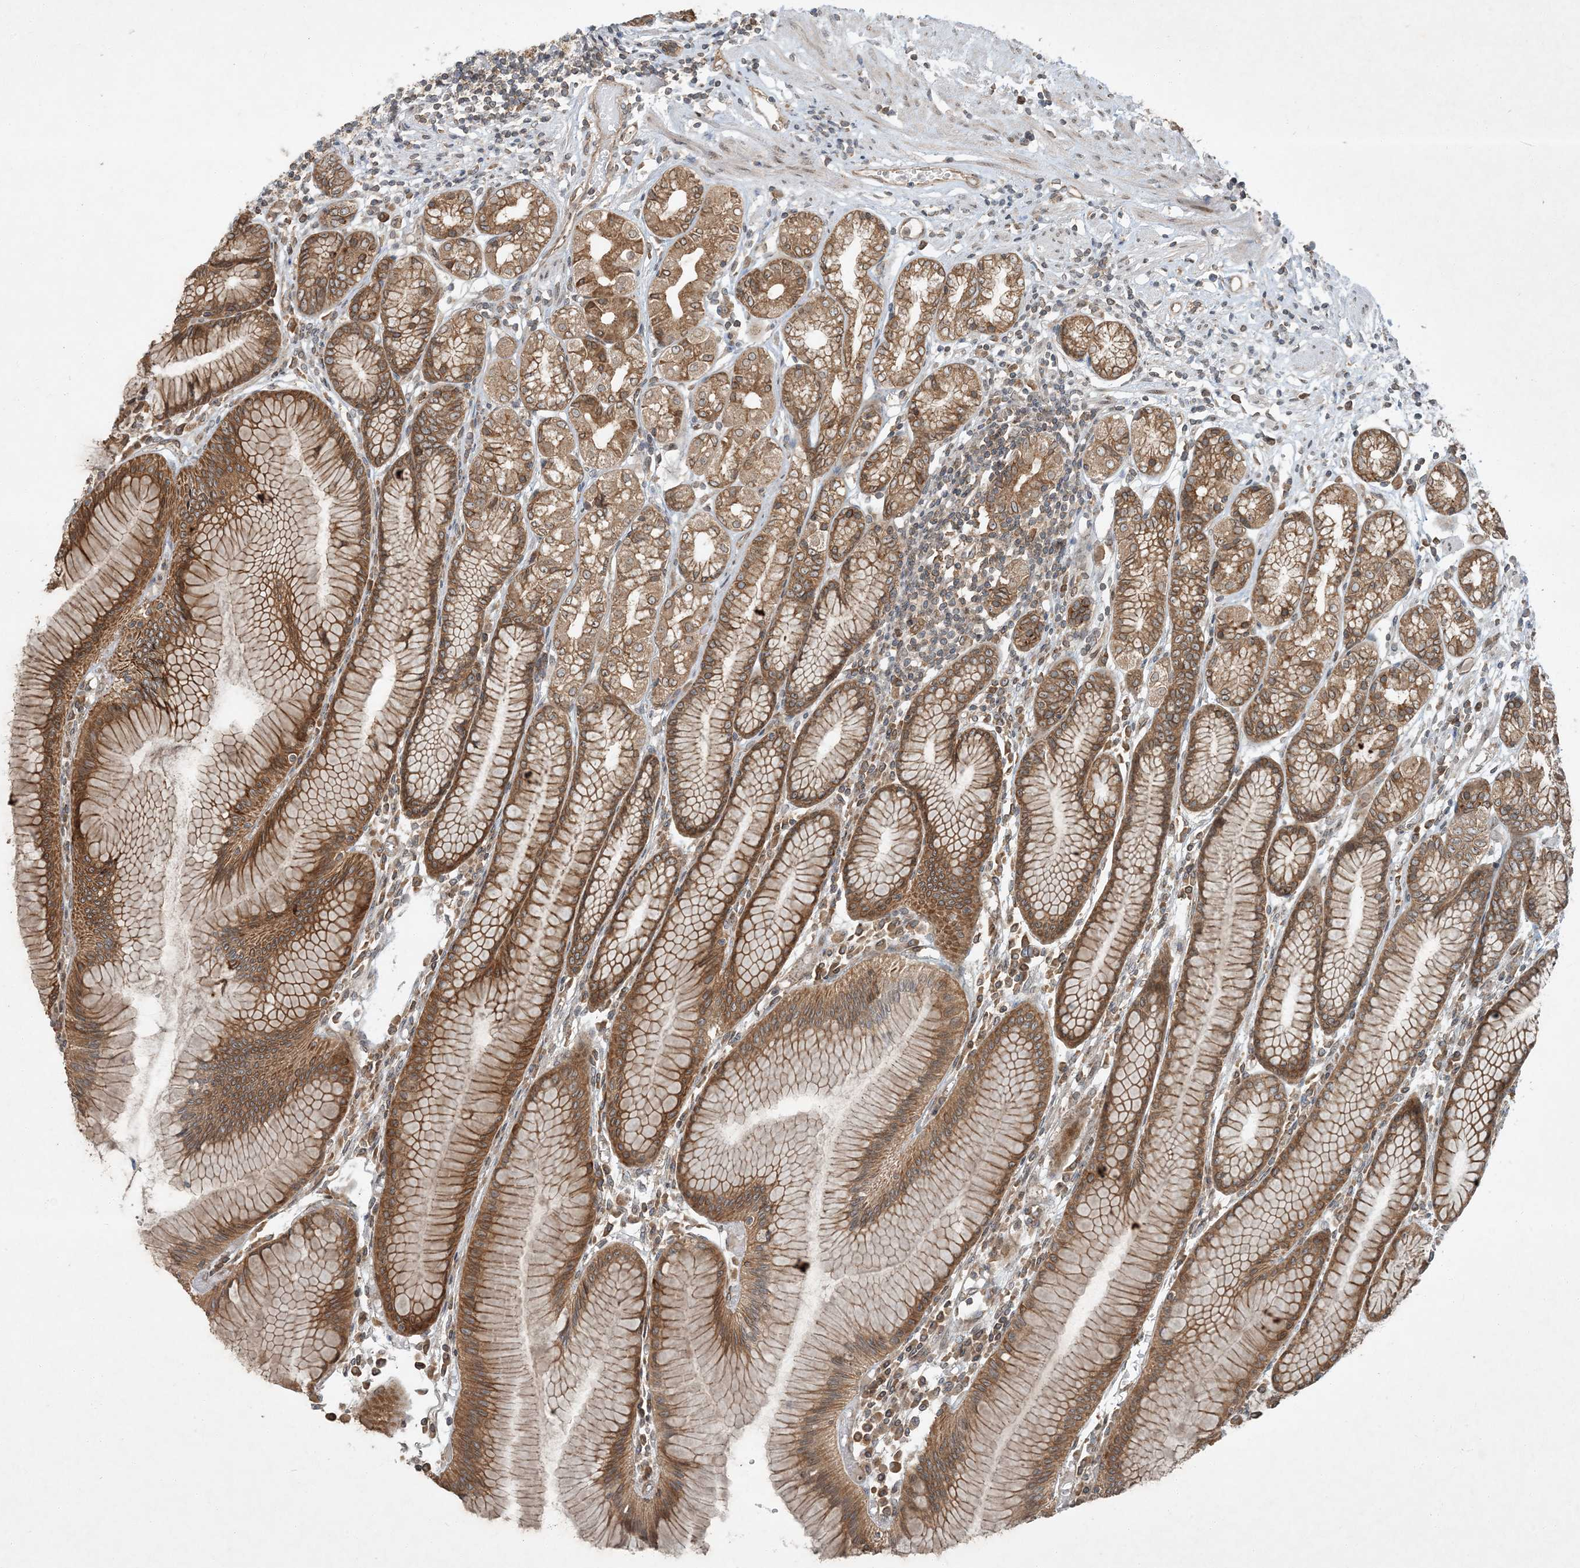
{"staining": {"intensity": "moderate", "quantity": ">75%", "location": "cytoplasmic/membranous"}, "tissue": "stomach", "cell_type": "Glandular cells", "image_type": "normal", "snomed": [{"axis": "morphology", "description": "Normal tissue, NOS"}, {"axis": "topography", "description": "Stomach"}], "caption": "Protein expression by immunohistochemistry (IHC) displays moderate cytoplasmic/membranous staining in approximately >75% of glandular cells in normal stomach.", "gene": "COMMD8", "patient": {"sex": "female", "age": 57}}